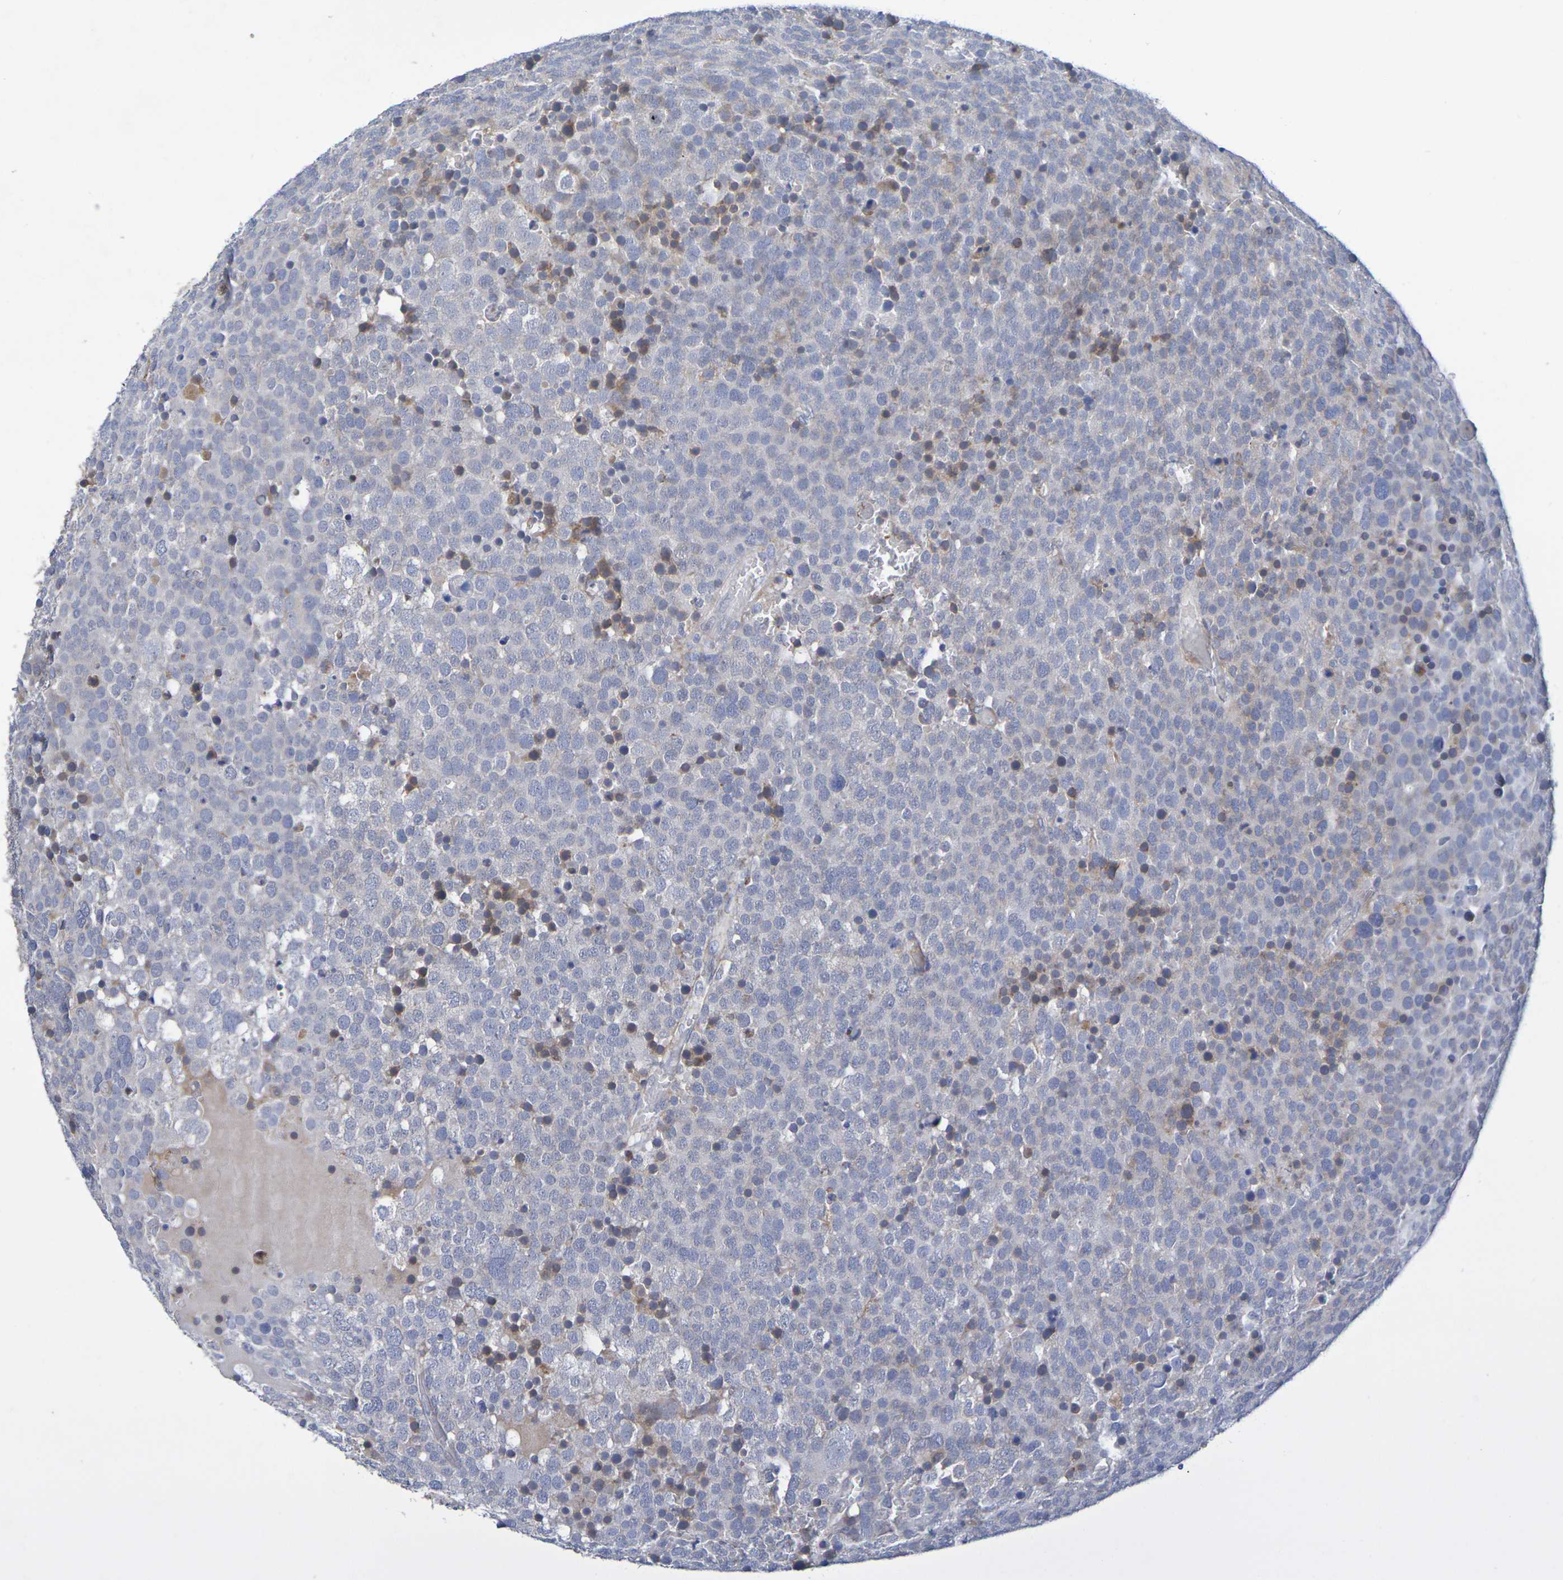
{"staining": {"intensity": "negative", "quantity": "none", "location": "none"}, "tissue": "testis cancer", "cell_type": "Tumor cells", "image_type": "cancer", "snomed": [{"axis": "morphology", "description": "Seminoma, NOS"}, {"axis": "topography", "description": "Testis"}], "caption": "Immunohistochemistry of human seminoma (testis) reveals no expression in tumor cells.", "gene": "SDC4", "patient": {"sex": "male", "age": 71}}